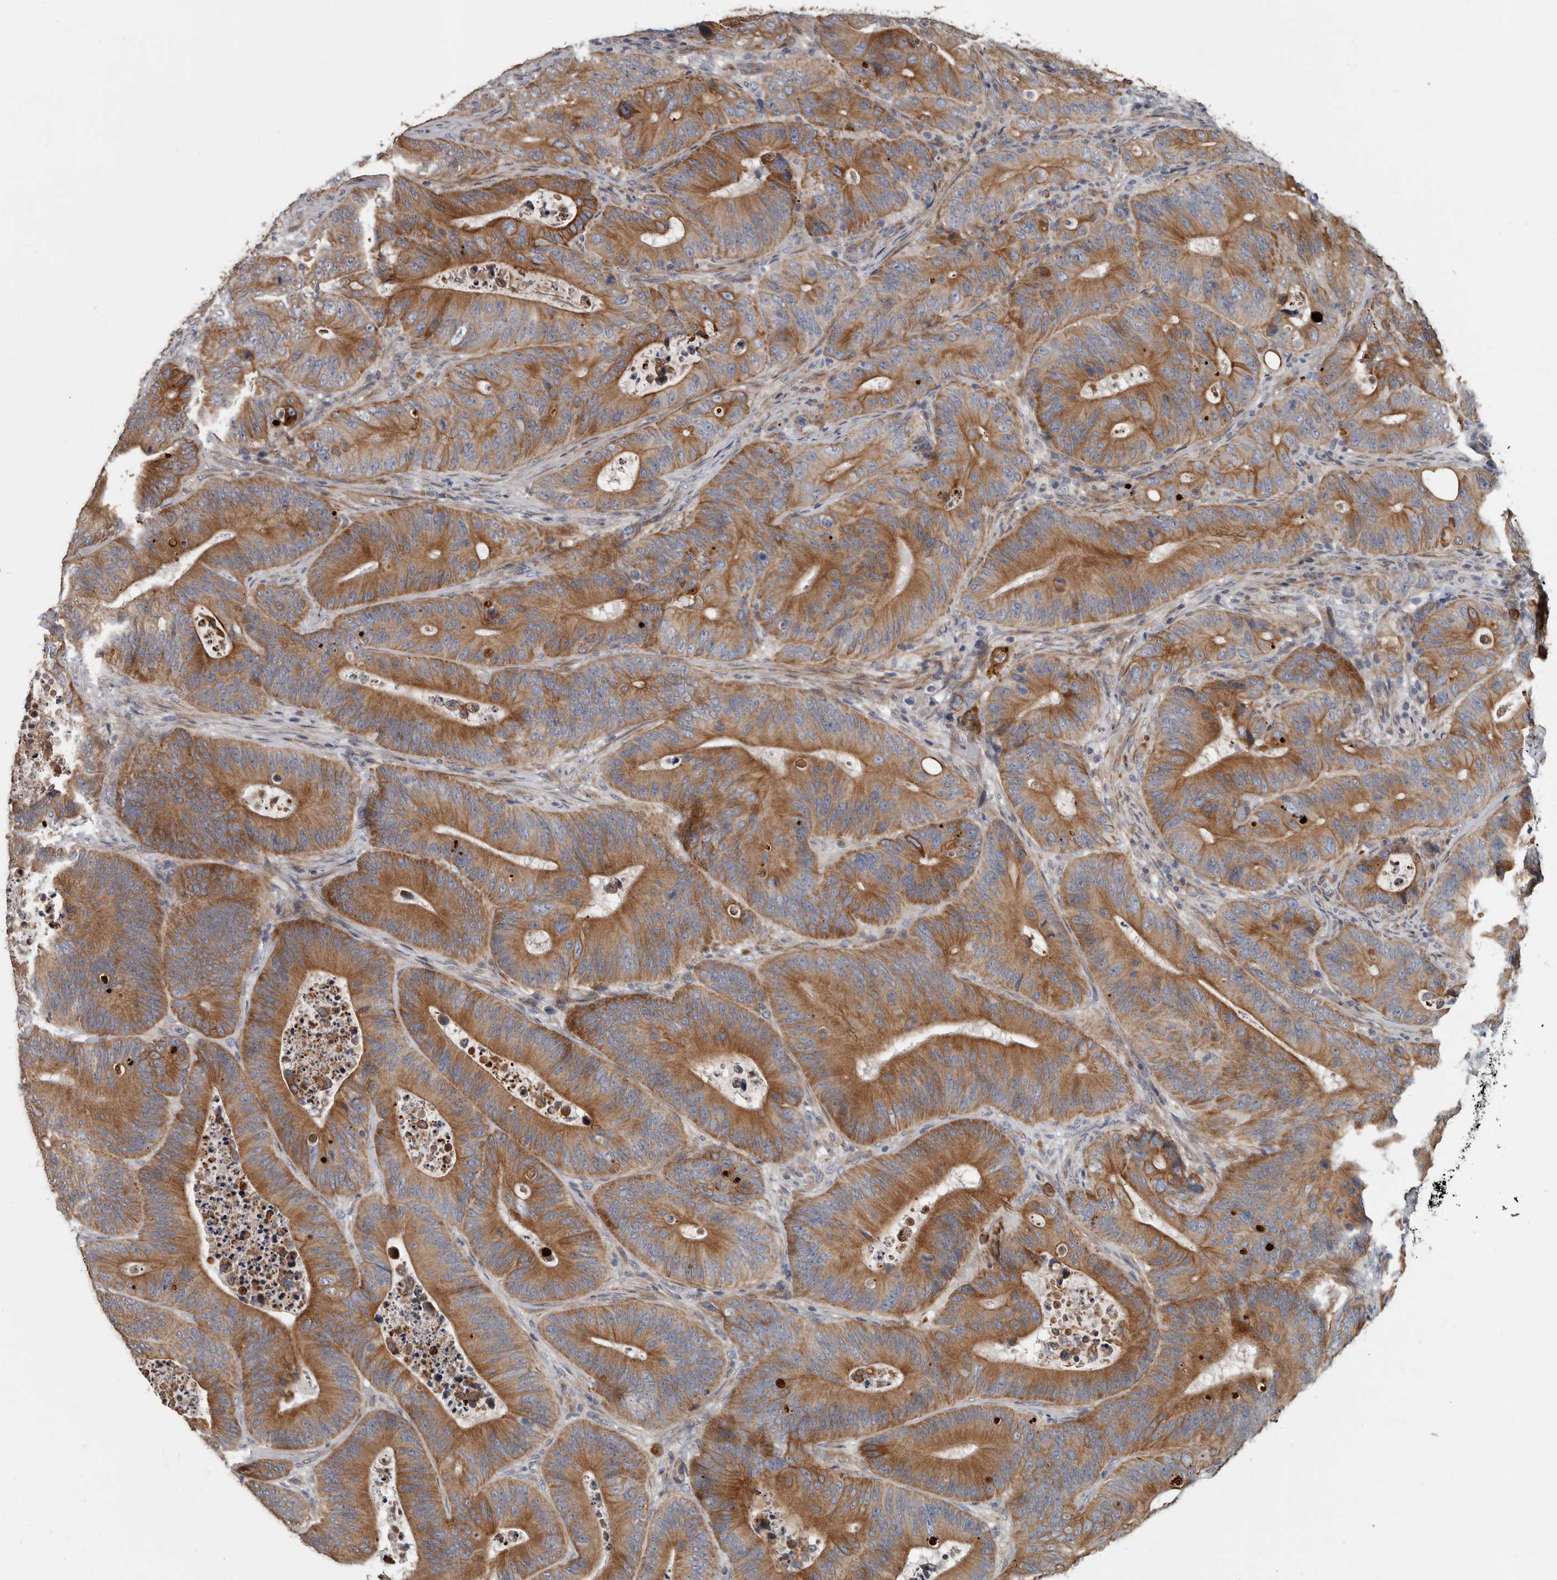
{"staining": {"intensity": "strong", "quantity": ">75%", "location": "cytoplasmic/membranous"}, "tissue": "colorectal cancer", "cell_type": "Tumor cells", "image_type": "cancer", "snomed": [{"axis": "morphology", "description": "Adenocarcinoma, NOS"}, {"axis": "topography", "description": "Colon"}], "caption": "High-magnification brightfield microscopy of colorectal adenocarcinoma stained with DAB (brown) and counterstained with hematoxylin (blue). tumor cells exhibit strong cytoplasmic/membranous expression is appreciated in about>75% of cells.", "gene": "DPY19L4", "patient": {"sex": "male", "age": 83}}